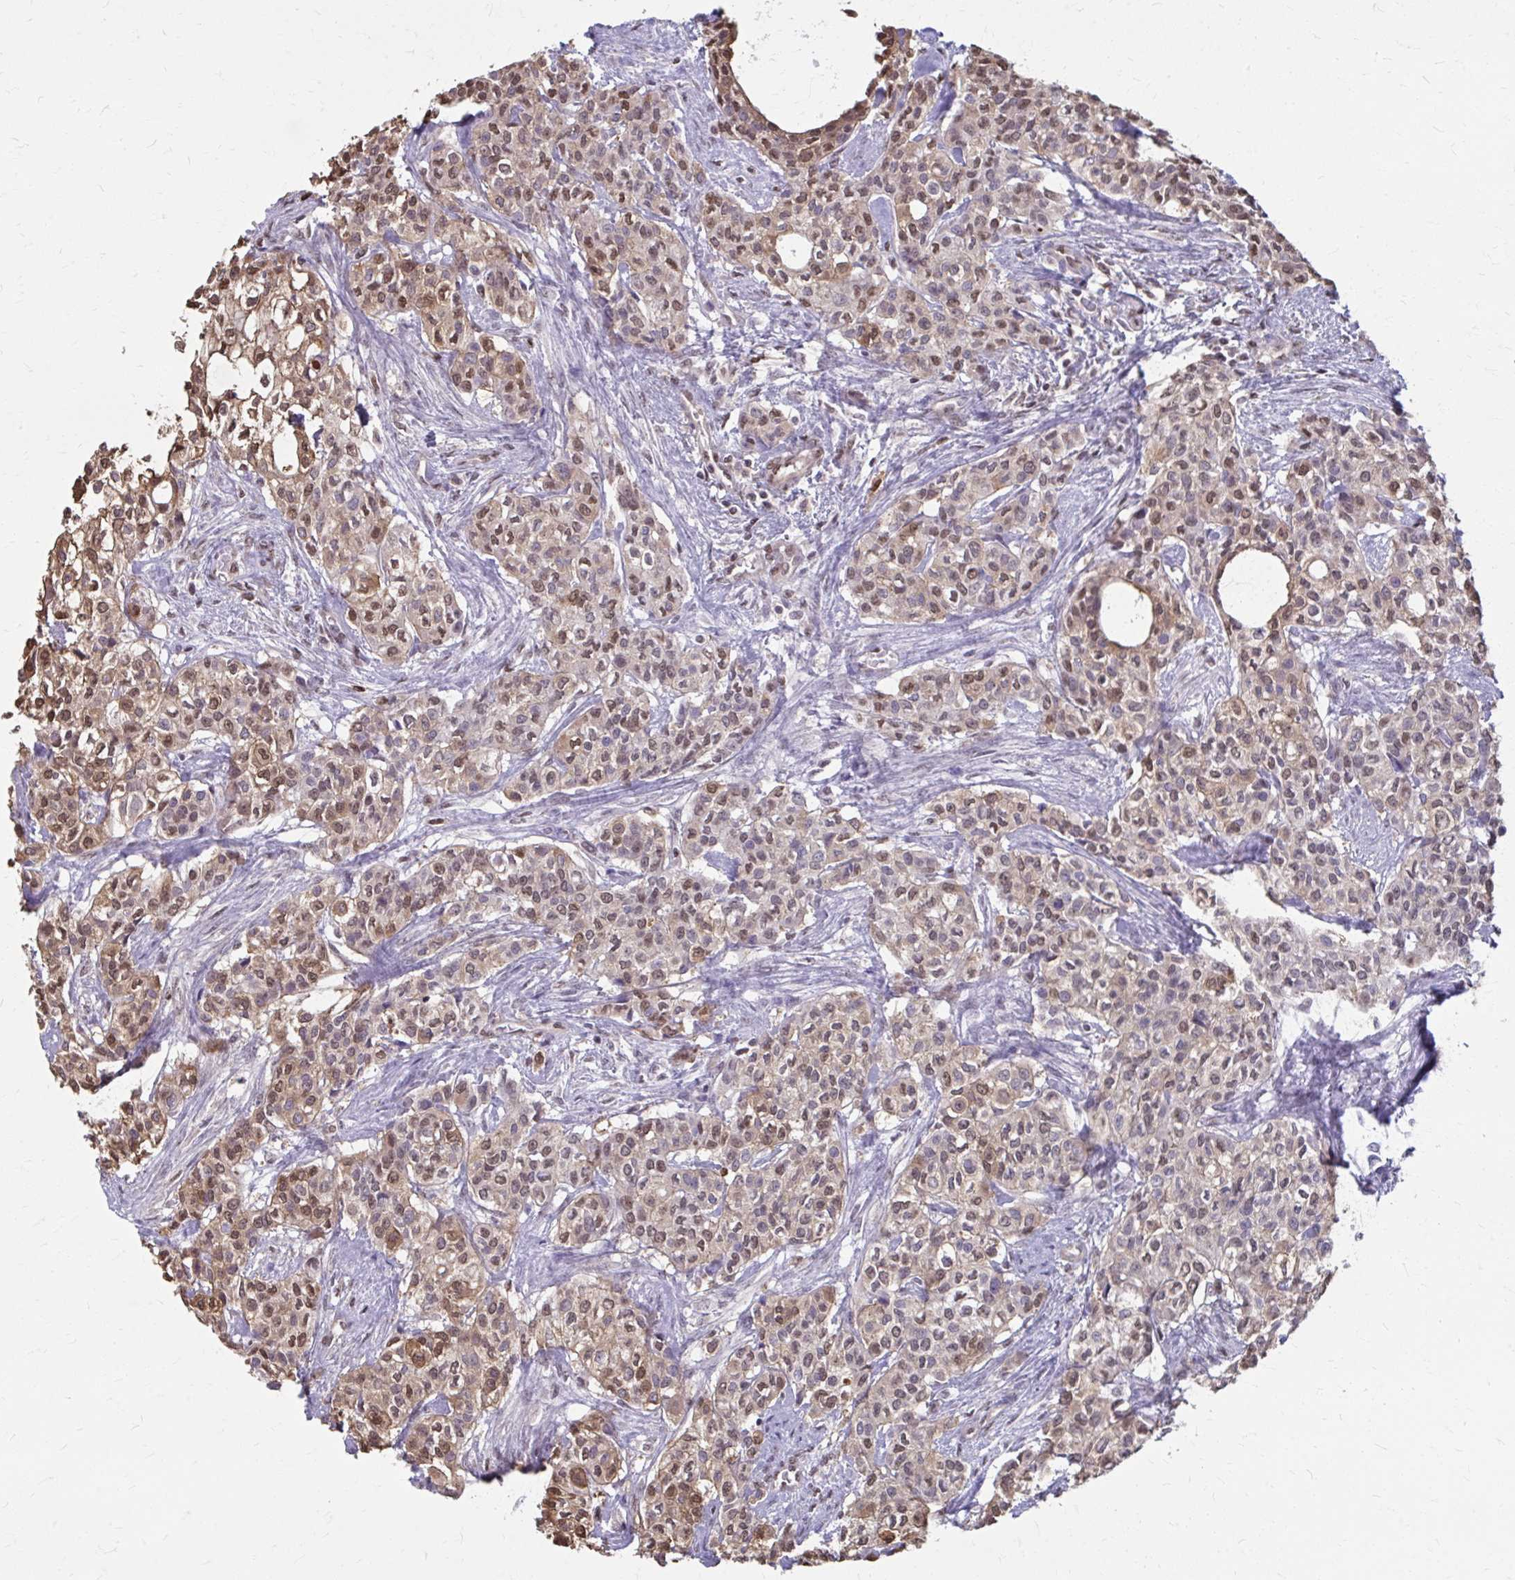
{"staining": {"intensity": "moderate", "quantity": "25%-75%", "location": "nuclear"}, "tissue": "head and neck cancer", "cell_type": "Tumor cells", "image_type": "cancer", "snomed": [{"axis": "morphology", "description": "Adenocarcinoma, NOS"}, {"axis": "topography", "description": "Head-Neck"}], "caption": "Adenocarcinoma (head and neck) stained for a protein exhibits moderate nuclear positivity in tumor cells.", "gene": "ING4", "patient": {"sex": "male", "age": 81}}